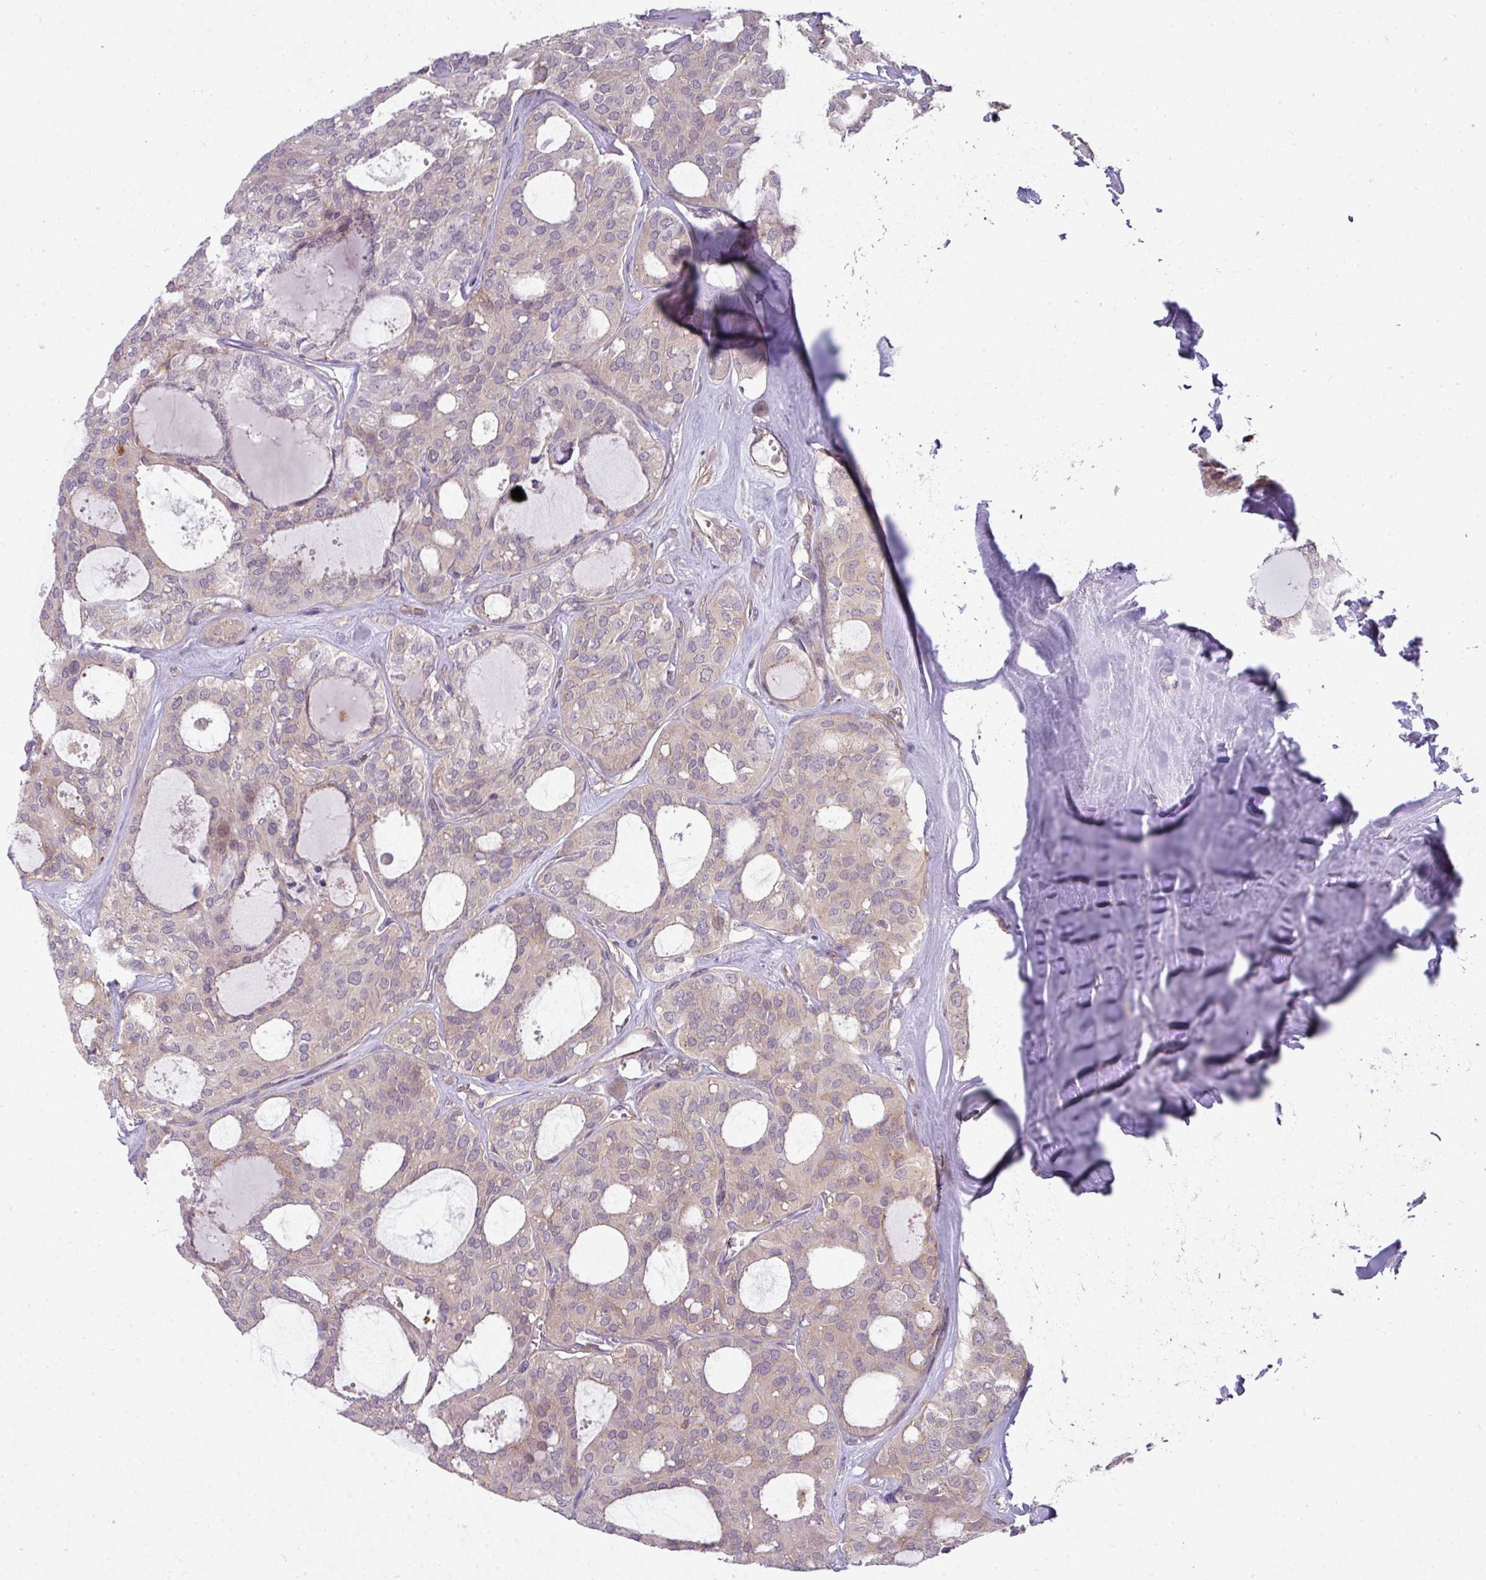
{"staining": {"intensity": "weak", "quantity": "<25%", "location": "cytoplasmic/membranous"}, "tissue": "thyroid cancer", "cell_type": "Tumor cells", "image_type": "cancer", "snomed": [{"axis": "morphology", "description": "Follicular adenoma carcinoma, NOS"}, {"axis": "topography", "description": "Thyroid gland"}], "caption": "This micrograph is of thyroid cancer (follicular adenoma carcinoma) stained with immunohistochemistry (IHC) to label a protein in brown with the nuclei are counter-stained blue. There is no expression in tumor cells.", "gene": "STAT5A", "patient": {"sex": "male", "age": 75}}